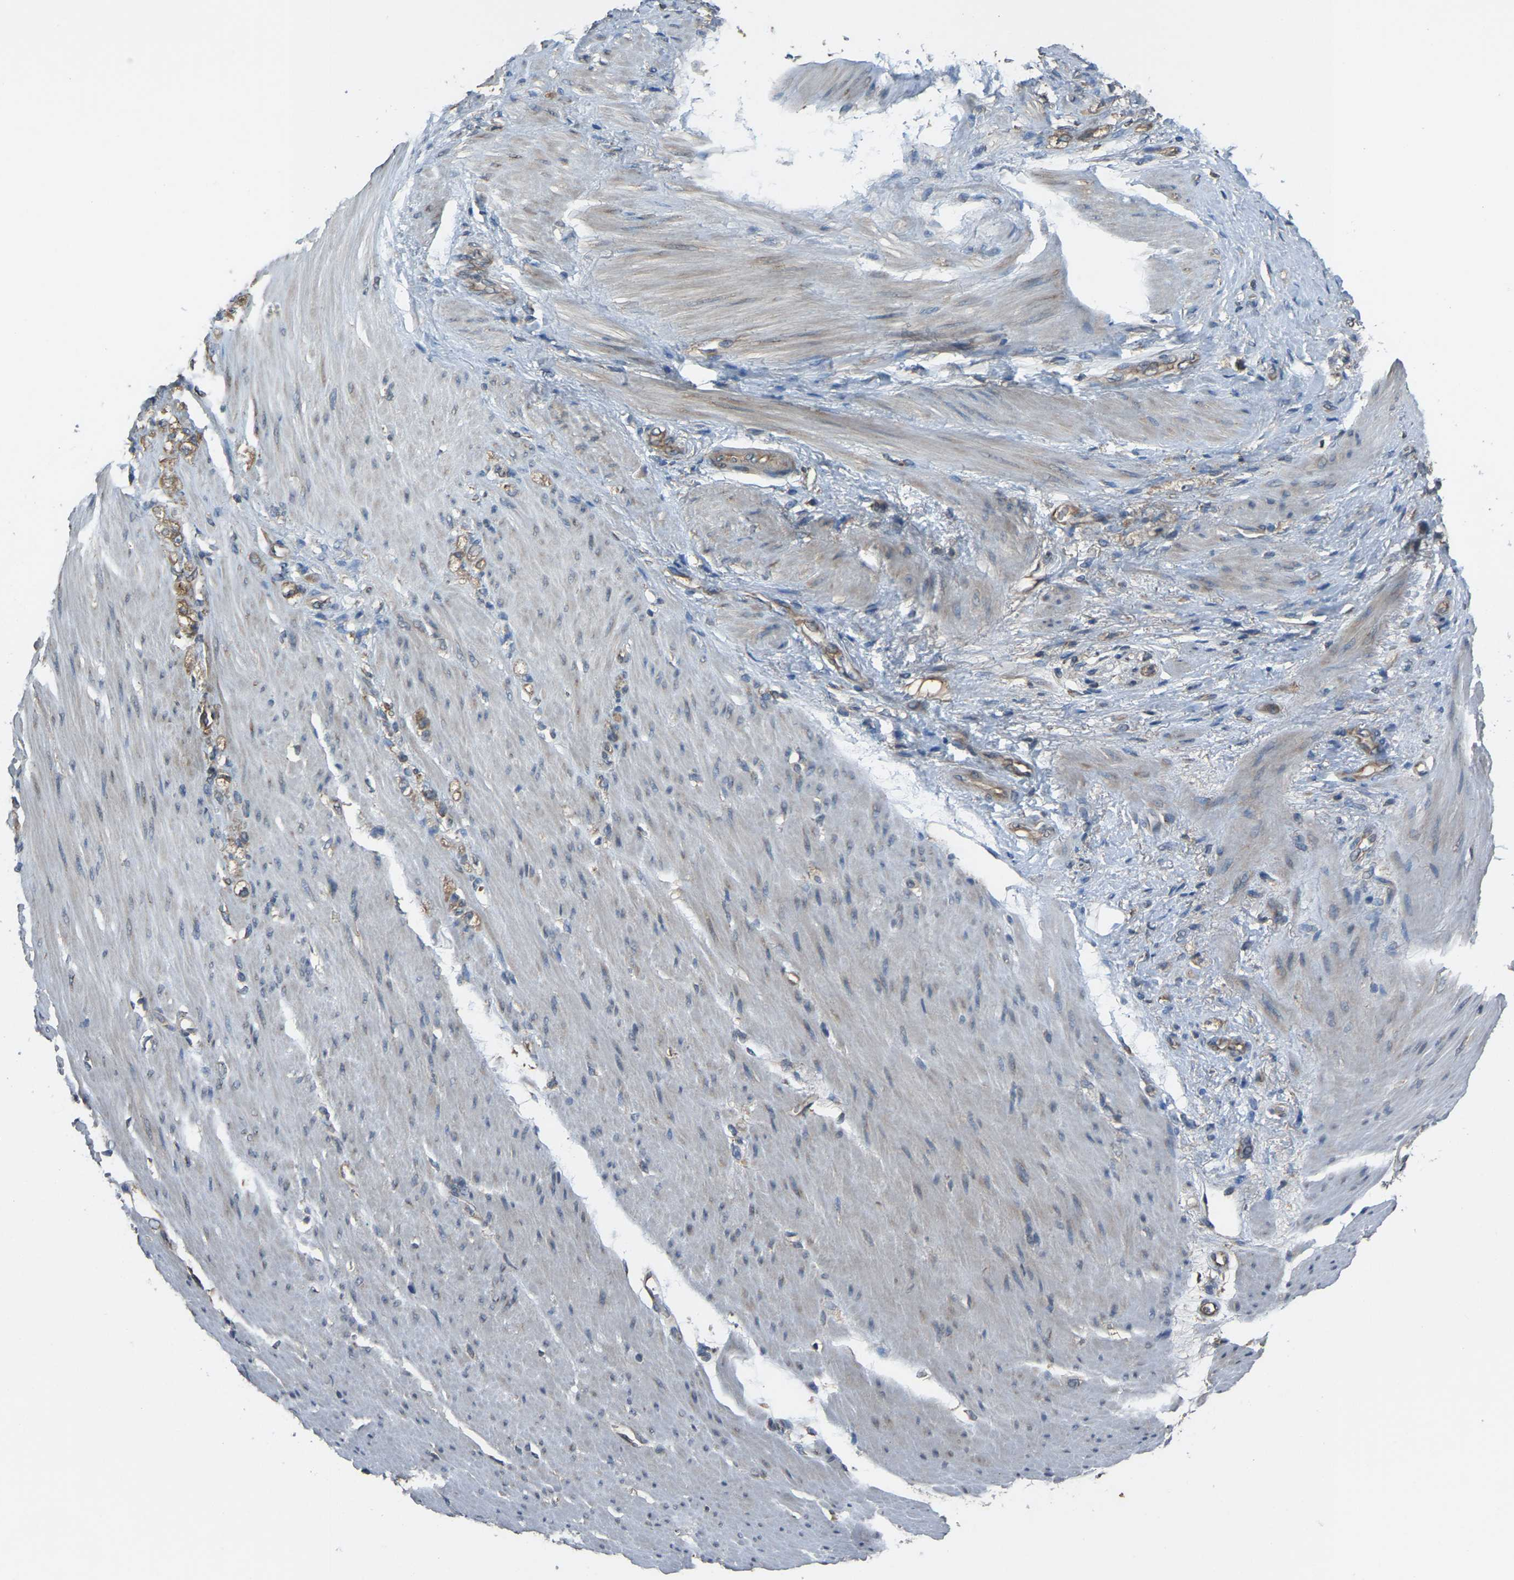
{"staining": {"intensity": "moderate", "quantity": ">75%", "location": "cytoplasmic/membranous"}, "tissue": "stomach cancer", "cell_type": "Tumor cells", "image_type": "cancer", "snomed": [{"axis": "morphology", "description": "Adenocarcinoma, NOS"}, {"axis": "topography", "description": "Stomach"}], "caption": "Immunohistochemical staining of stomach adenocarcinoma displays moderate cytoplasmic/membranous protein positivity in about >75% of tumor cells.", "gene": "AIMP1", "patient": {"sex": "male", "age": 82}}